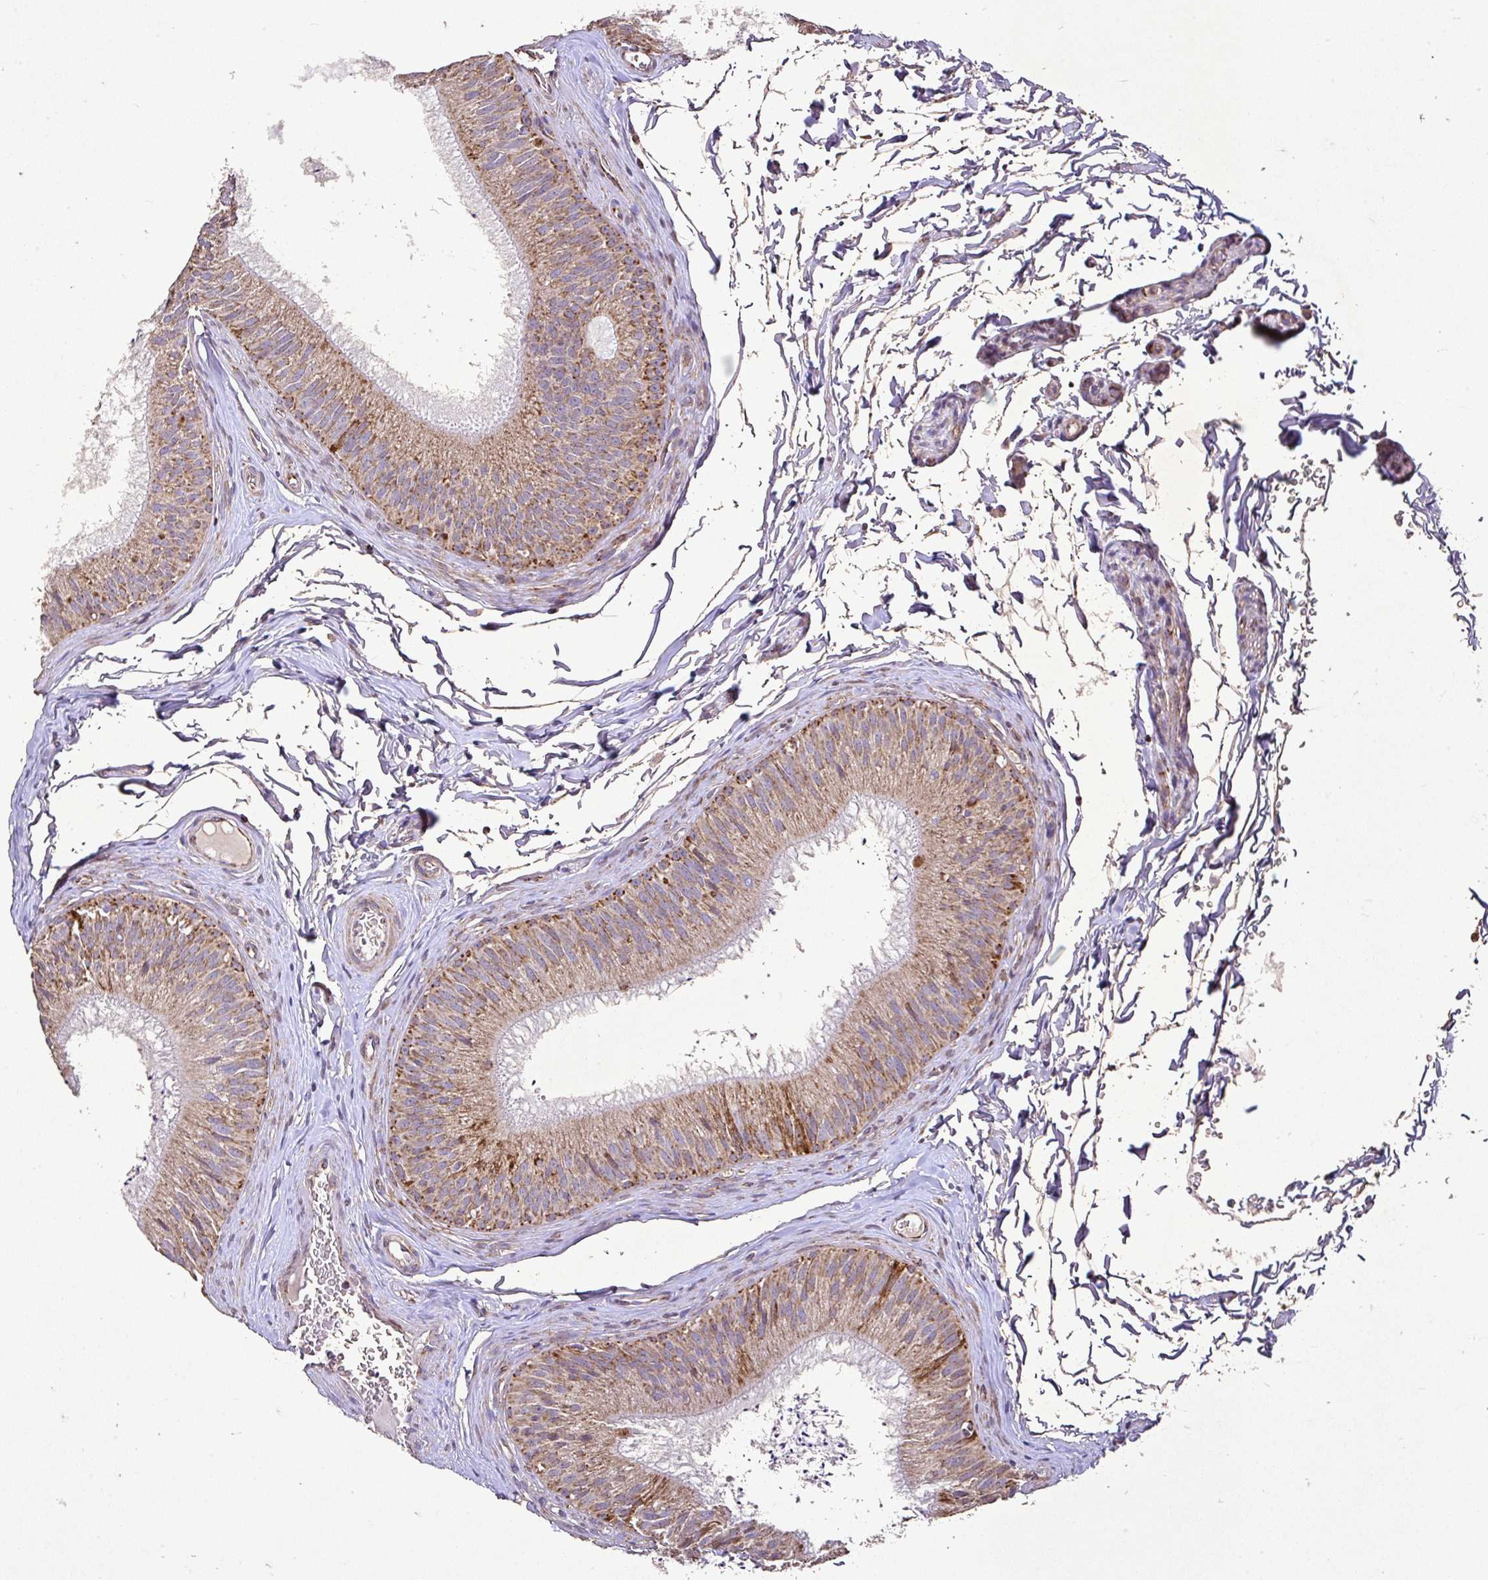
{"staining": {"intensity": "moderate", "quantity": ">75%", "location": "cytoplasmic/membranous"}, "tissue": "epididymis", "cell_type": "Glandular cells", "image_type": "normal", "snomed": [{"axis": "morphology", "description": "Normal tissue, NOS"}, {"axis": "topography", "description": "Epididymis"}], "caption": "Normal epididymis reveals moderate cytoplasmic/membranous positivity in approximately >75% of glandular cells, visualized by immunohistochemistry. (Stains: DAB in brown, nuclei in blue, Microscopy: brightfield microscopy at high magnification).", "gene": "AGK", "patient": {"sex": "male", "age": 24}}